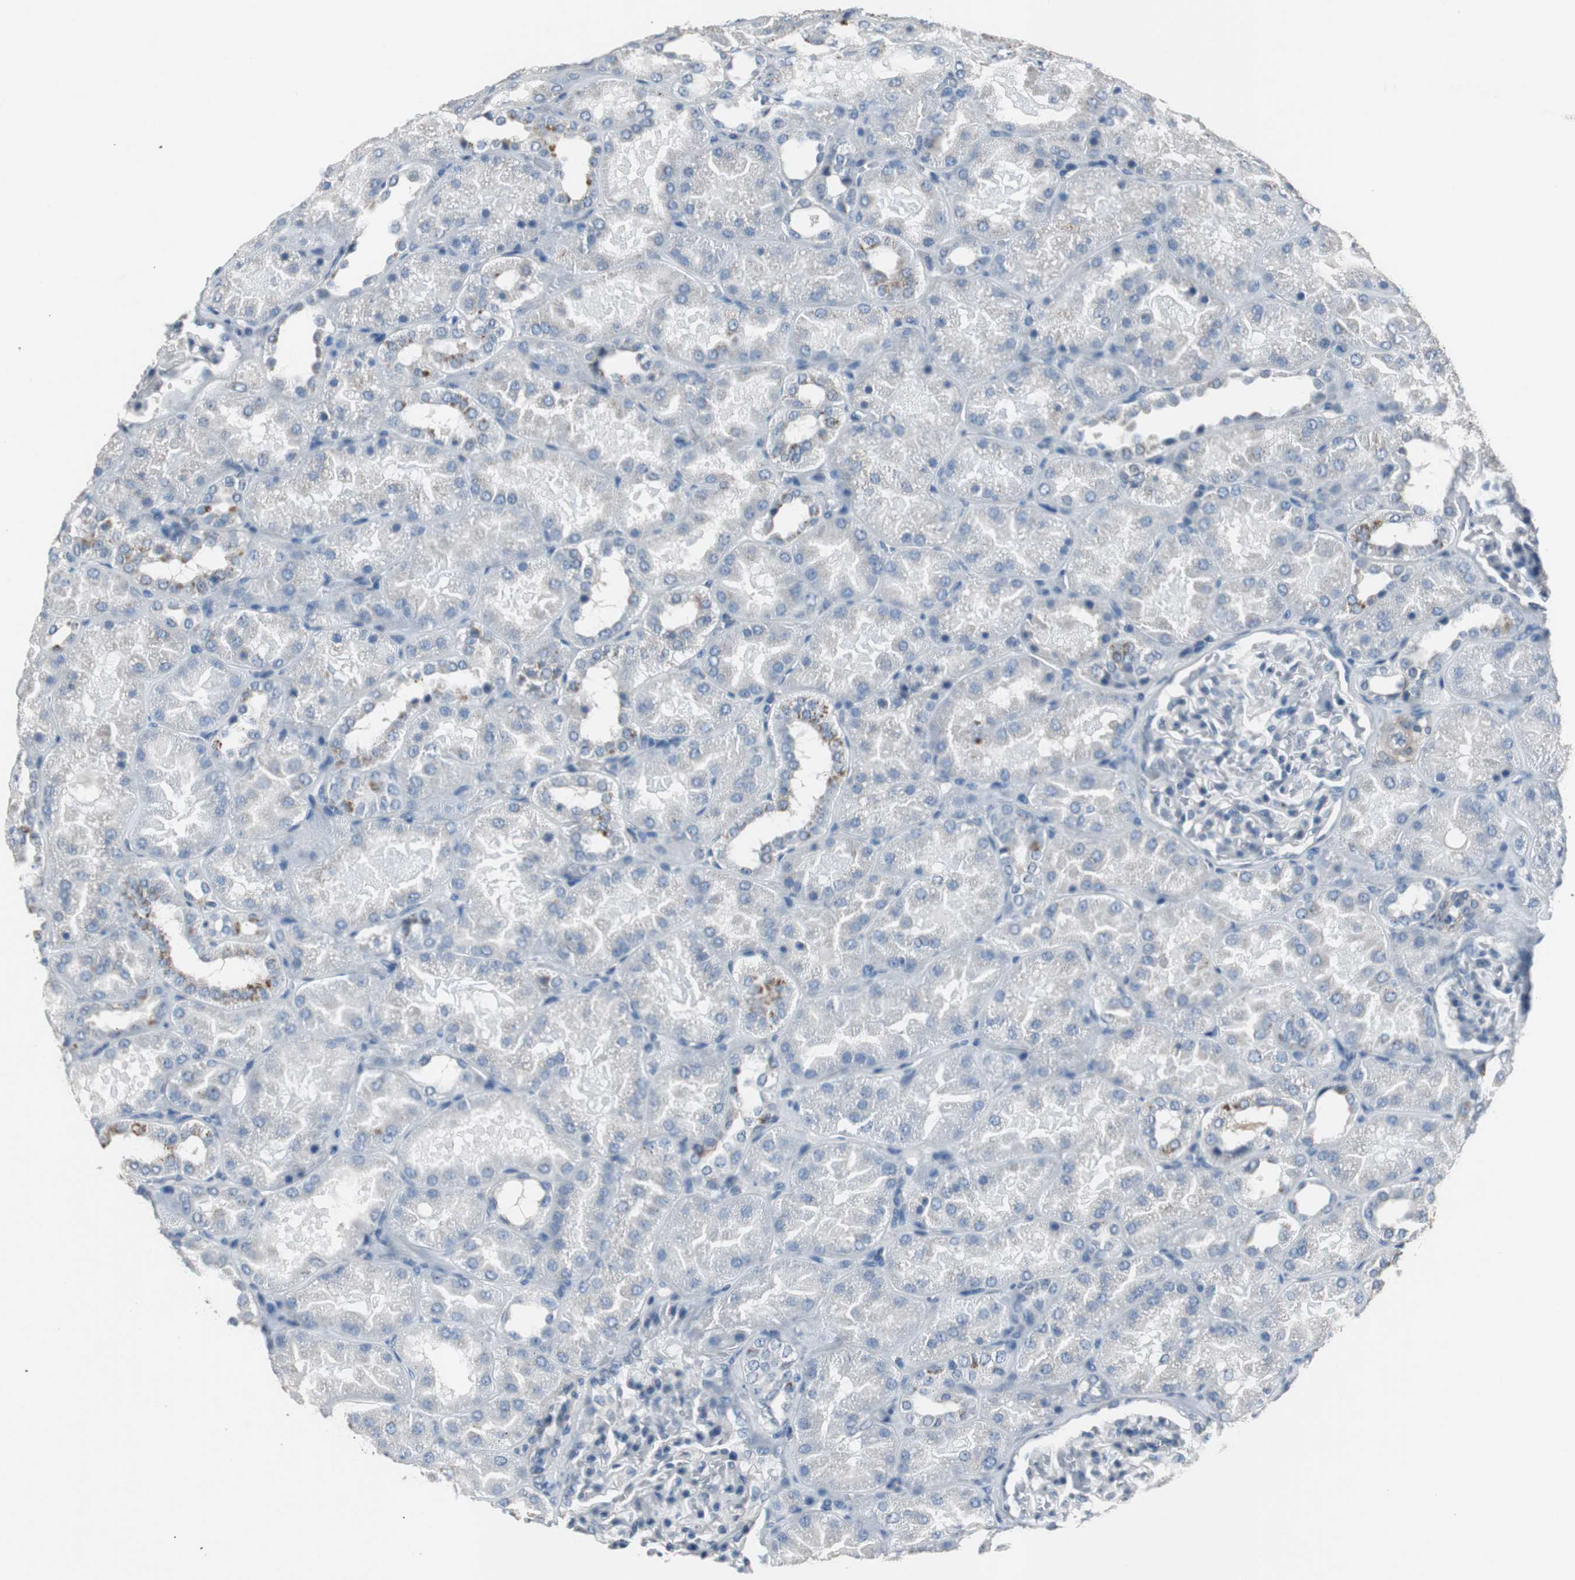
{"staining": {"intensity": "negative", "quantity": "none", "location": "none"}, "tissue": "kidney", "cell_type": "Cells in glomeruli", "image_type": "normal", "snomed": [{"axis": "morphology", "description": "Normal tissue, NOS"}, {"axis": "topography", "description": "Kidney"}], "caption": "DAB (3,3'-diaminobenzidine) immunohistochemical staining of unremarkable human kidney reveals no significant staining in cells in glomeruli.", "gene": "PCYT1B", "patient": {"sex": "male", "age": 28}}